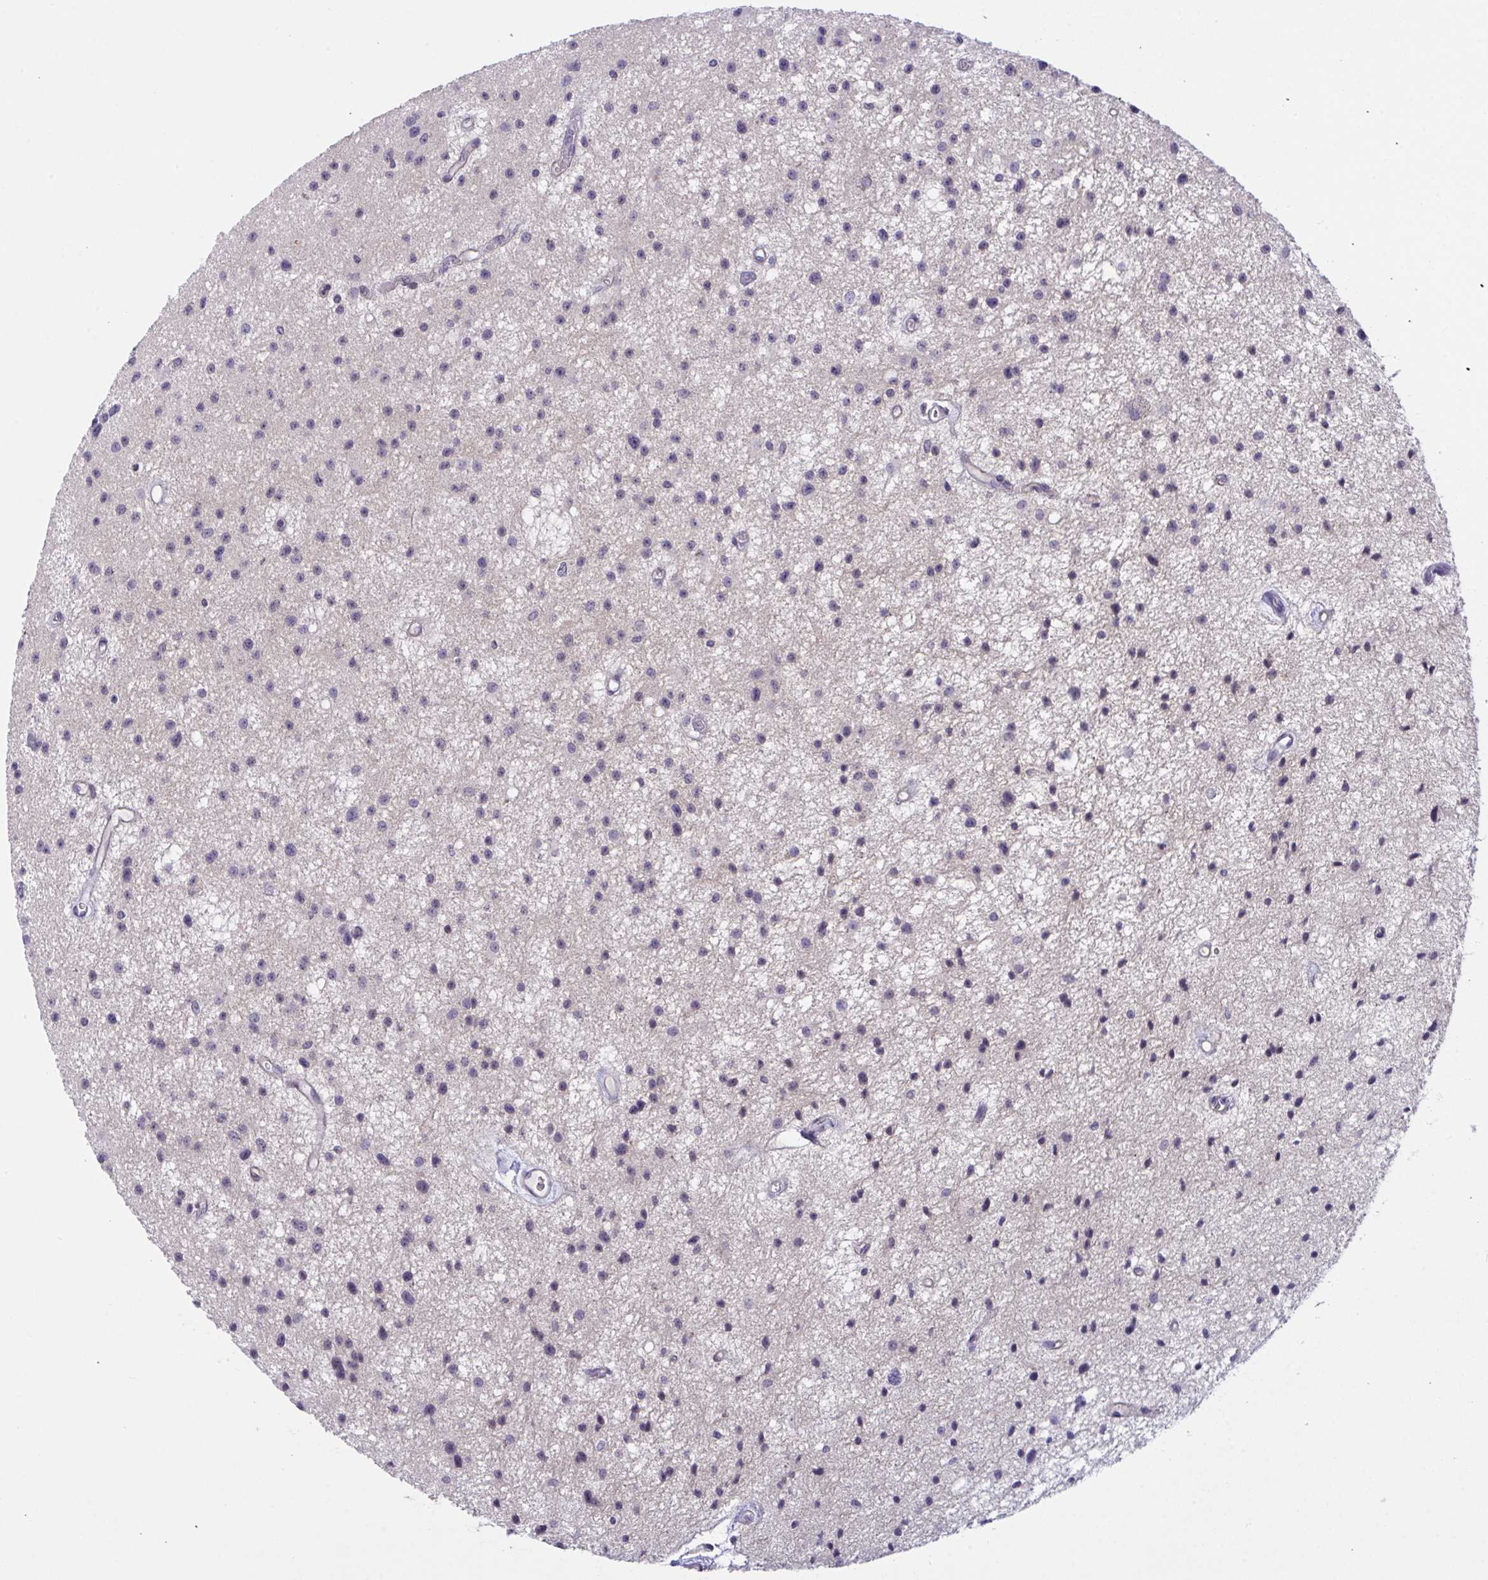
{"staining": {"intensity": "negative", "quantity": "none", "location": "none"}, "tissue": "glioma", "cell_type": "Tumor cells", "image_type": "cancer", "snomed": [{"axis": "morphology", "description": "Glioma, malignant, Low grade"}, {"axis": "topography", "description": "Brain"}], "caption": "This is a micrograph of immunohistochemistry (IHC) staining of glioma, which shows no staining in tumor cells.", "gene": "RHOXF1", "patient": {"sex": "male", "age": 43}}